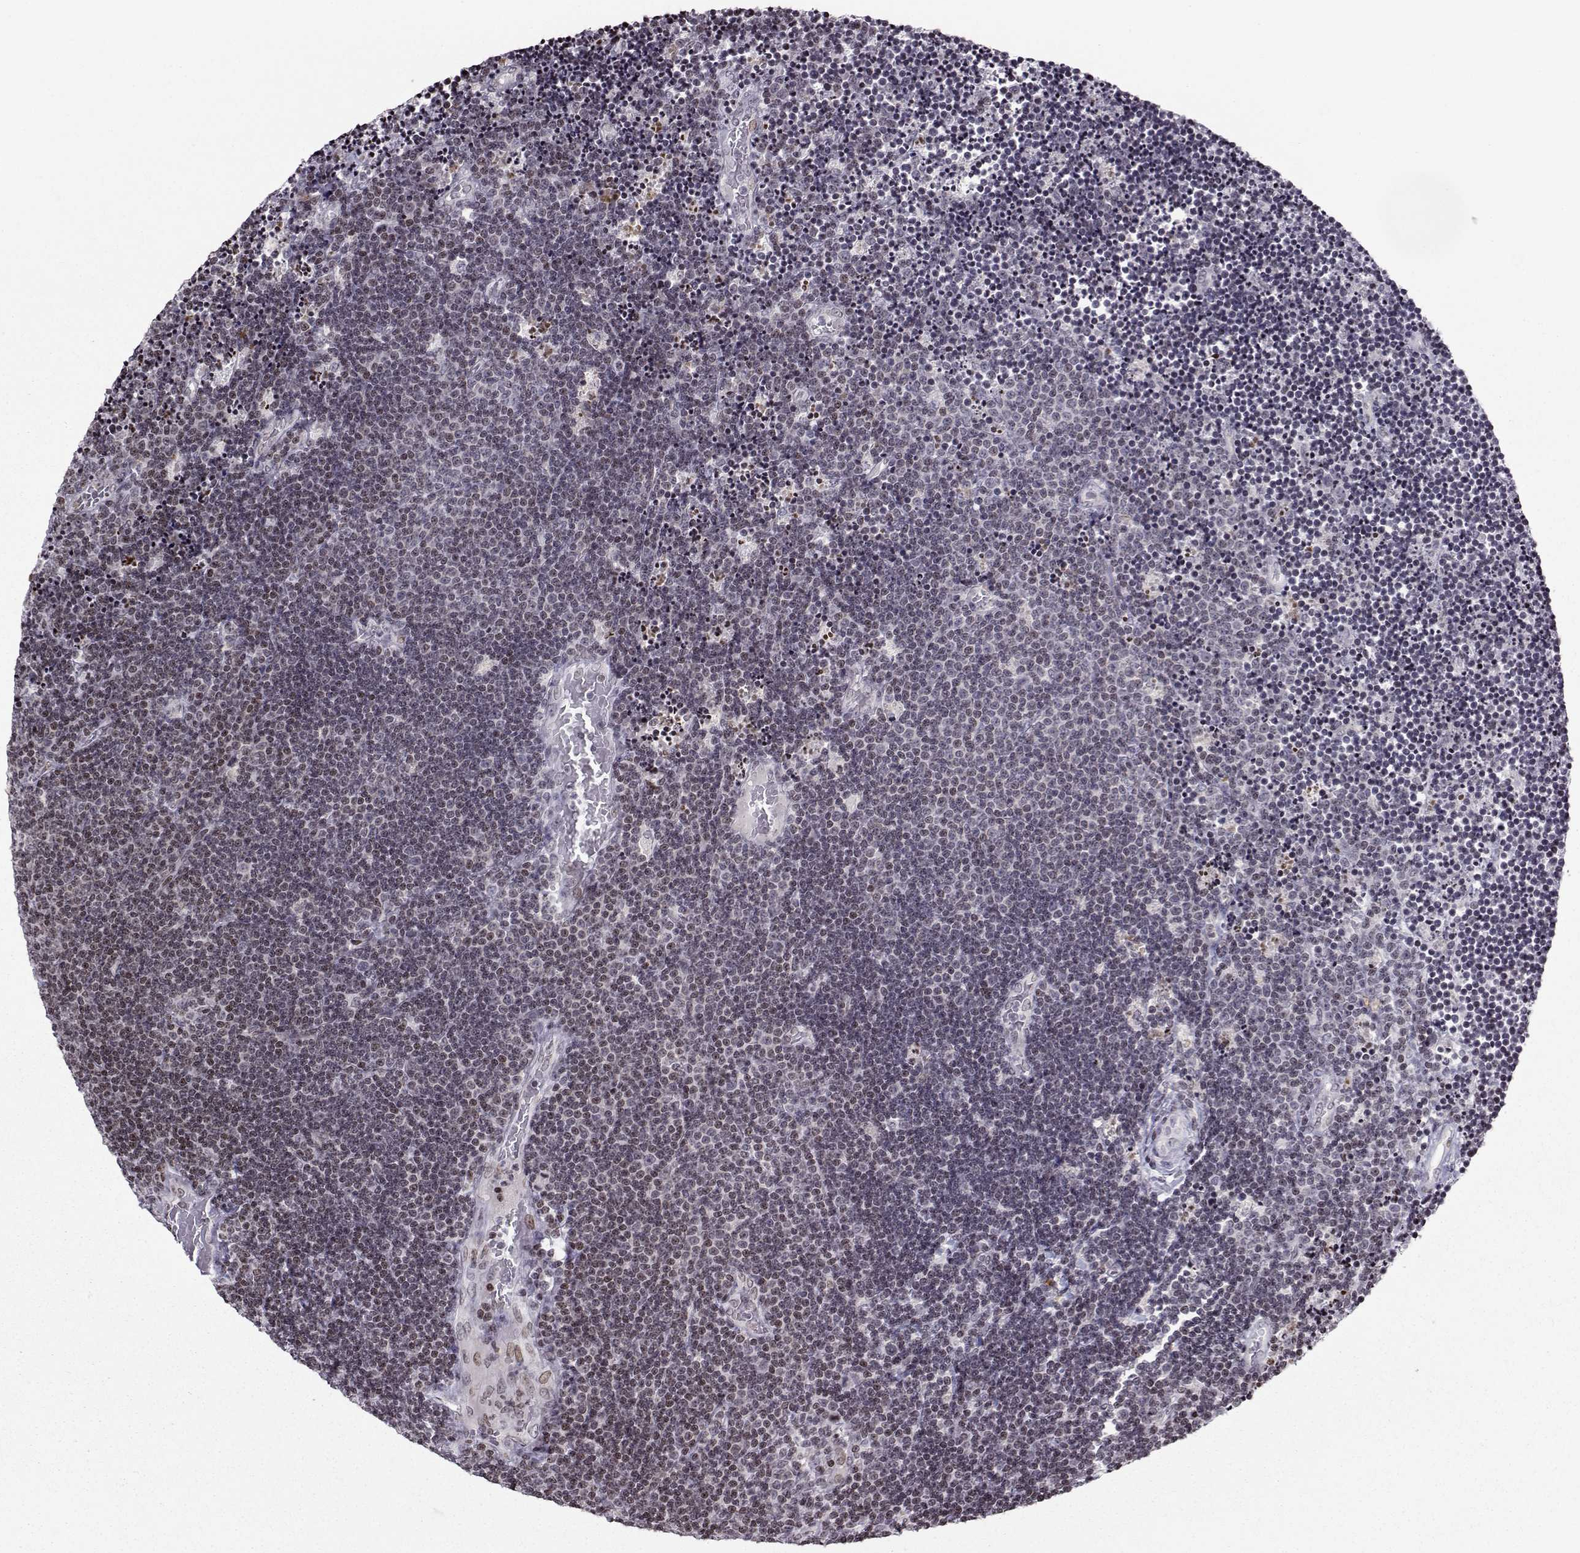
{"staining": {"intensity": "negative", "quantity": "none", "location": "none"}, "tissue": "lymphoma", "cell_type": "Tumor cells", "image_type": "cancer", "snomed": [{"axis": "morphology", "description": "Malignant lymphoma, non-Hodgkin's type, Low grade"}, {"axis": "topography", "description": "Brain"}], "caption": "IHC of malignant lymphoma, non-Hodgkin's type (low-grade) demonstrates no expression in tumor cells.", "gene": "ZNF19", "patient": {"sex": "female", "age": 66}}